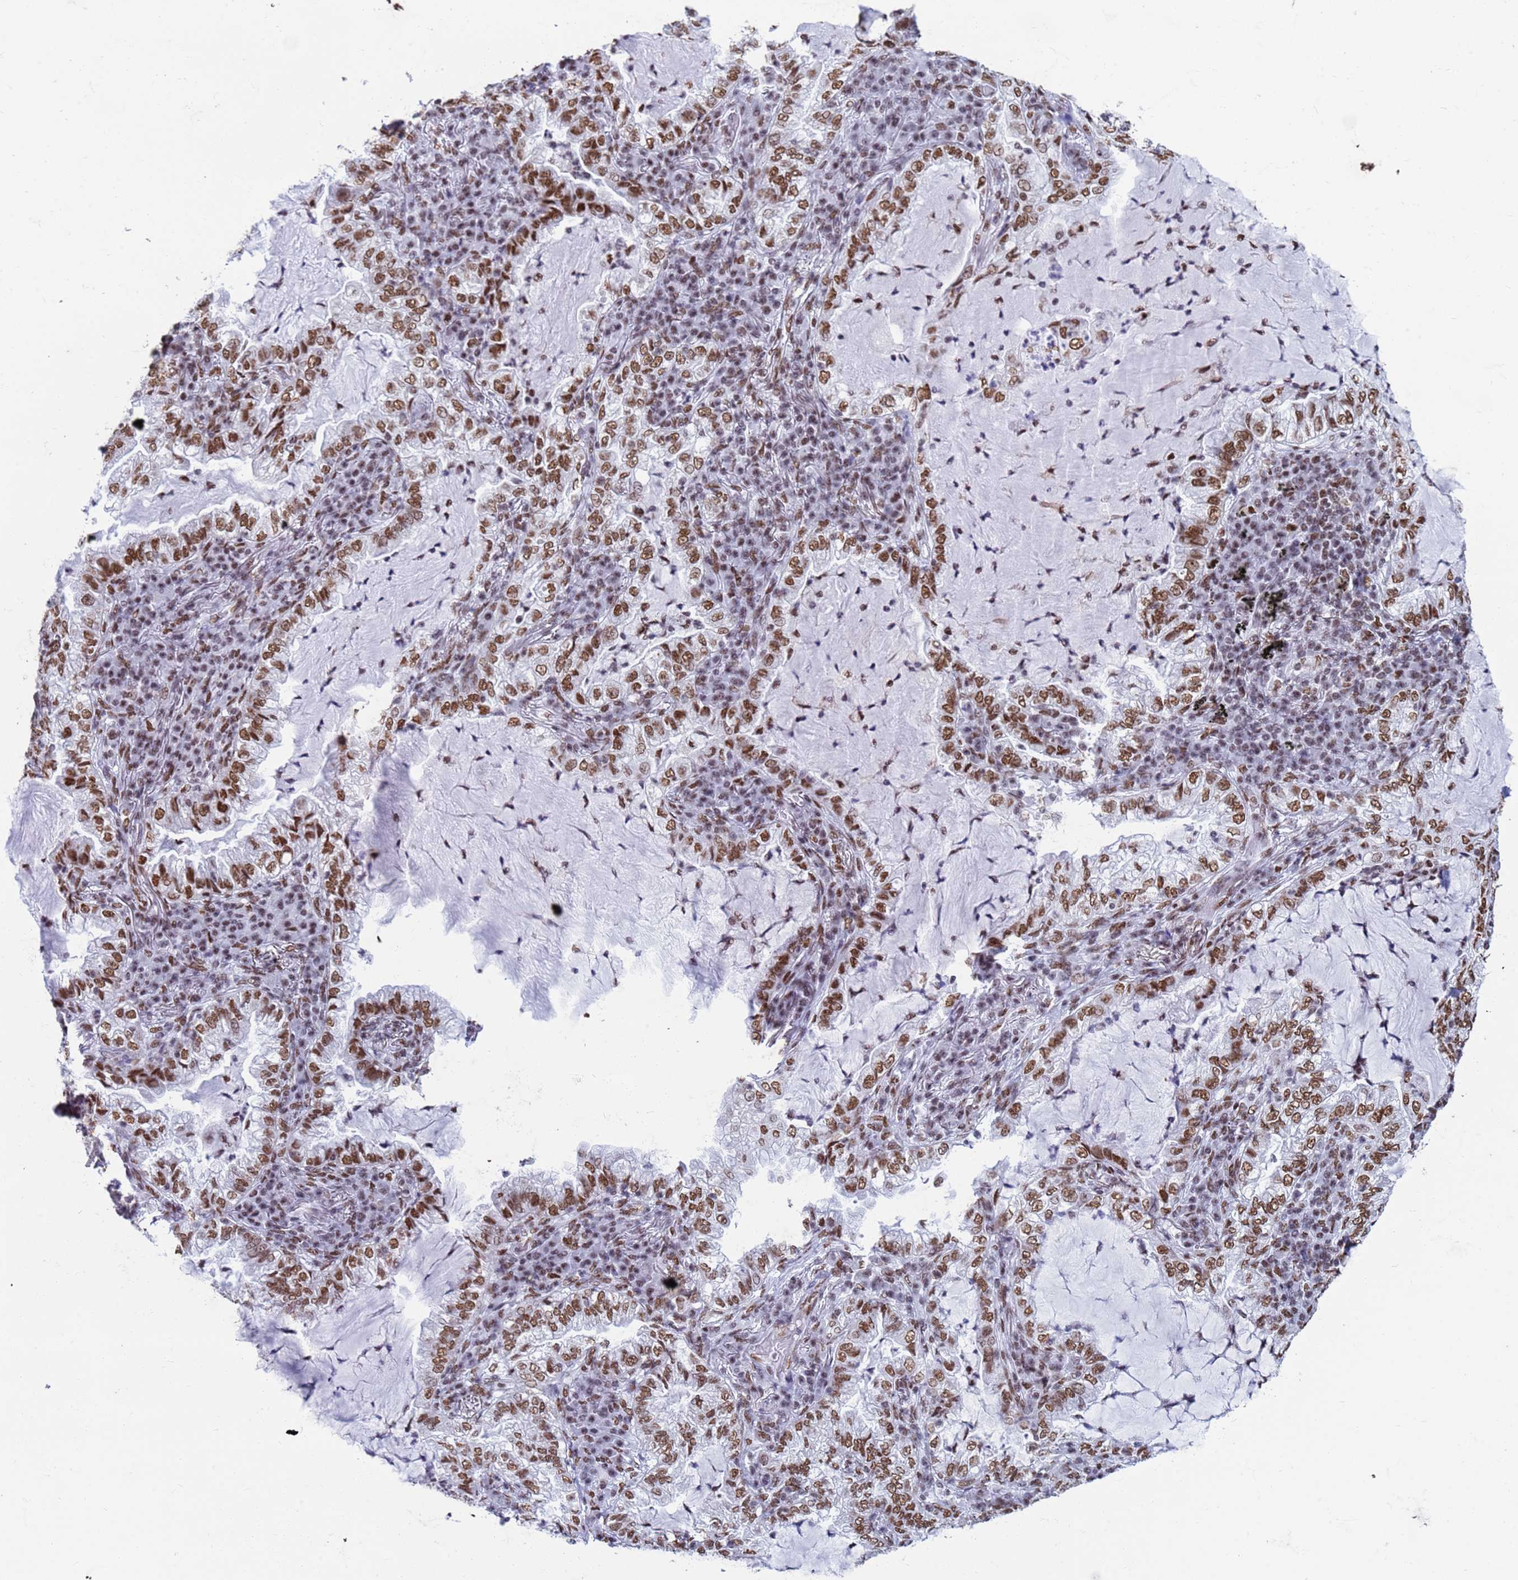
{"staining": {"intensity": "moderate", "quantity": ">75%", "location": "nuclear"}, "tissue": "lung cancer", "cell_type": "Tumor cells", "image_type": "cancer", "snomed": [{"axis": "morphology", "description": "Adenocarcinoma, NOS"}, {"axis": "topography", "description": "Lung"}], "caption": "This image exhibits lung adenocarcinoma stained with immunohistochemistry (IHC) to label a protein in brown. The nuclear of tumor cells show moderate positivity for the protein. Nuclei are counter-stained blue.", "gene": "FAM170B", "patient": {"sex": "female", "age": 73}}